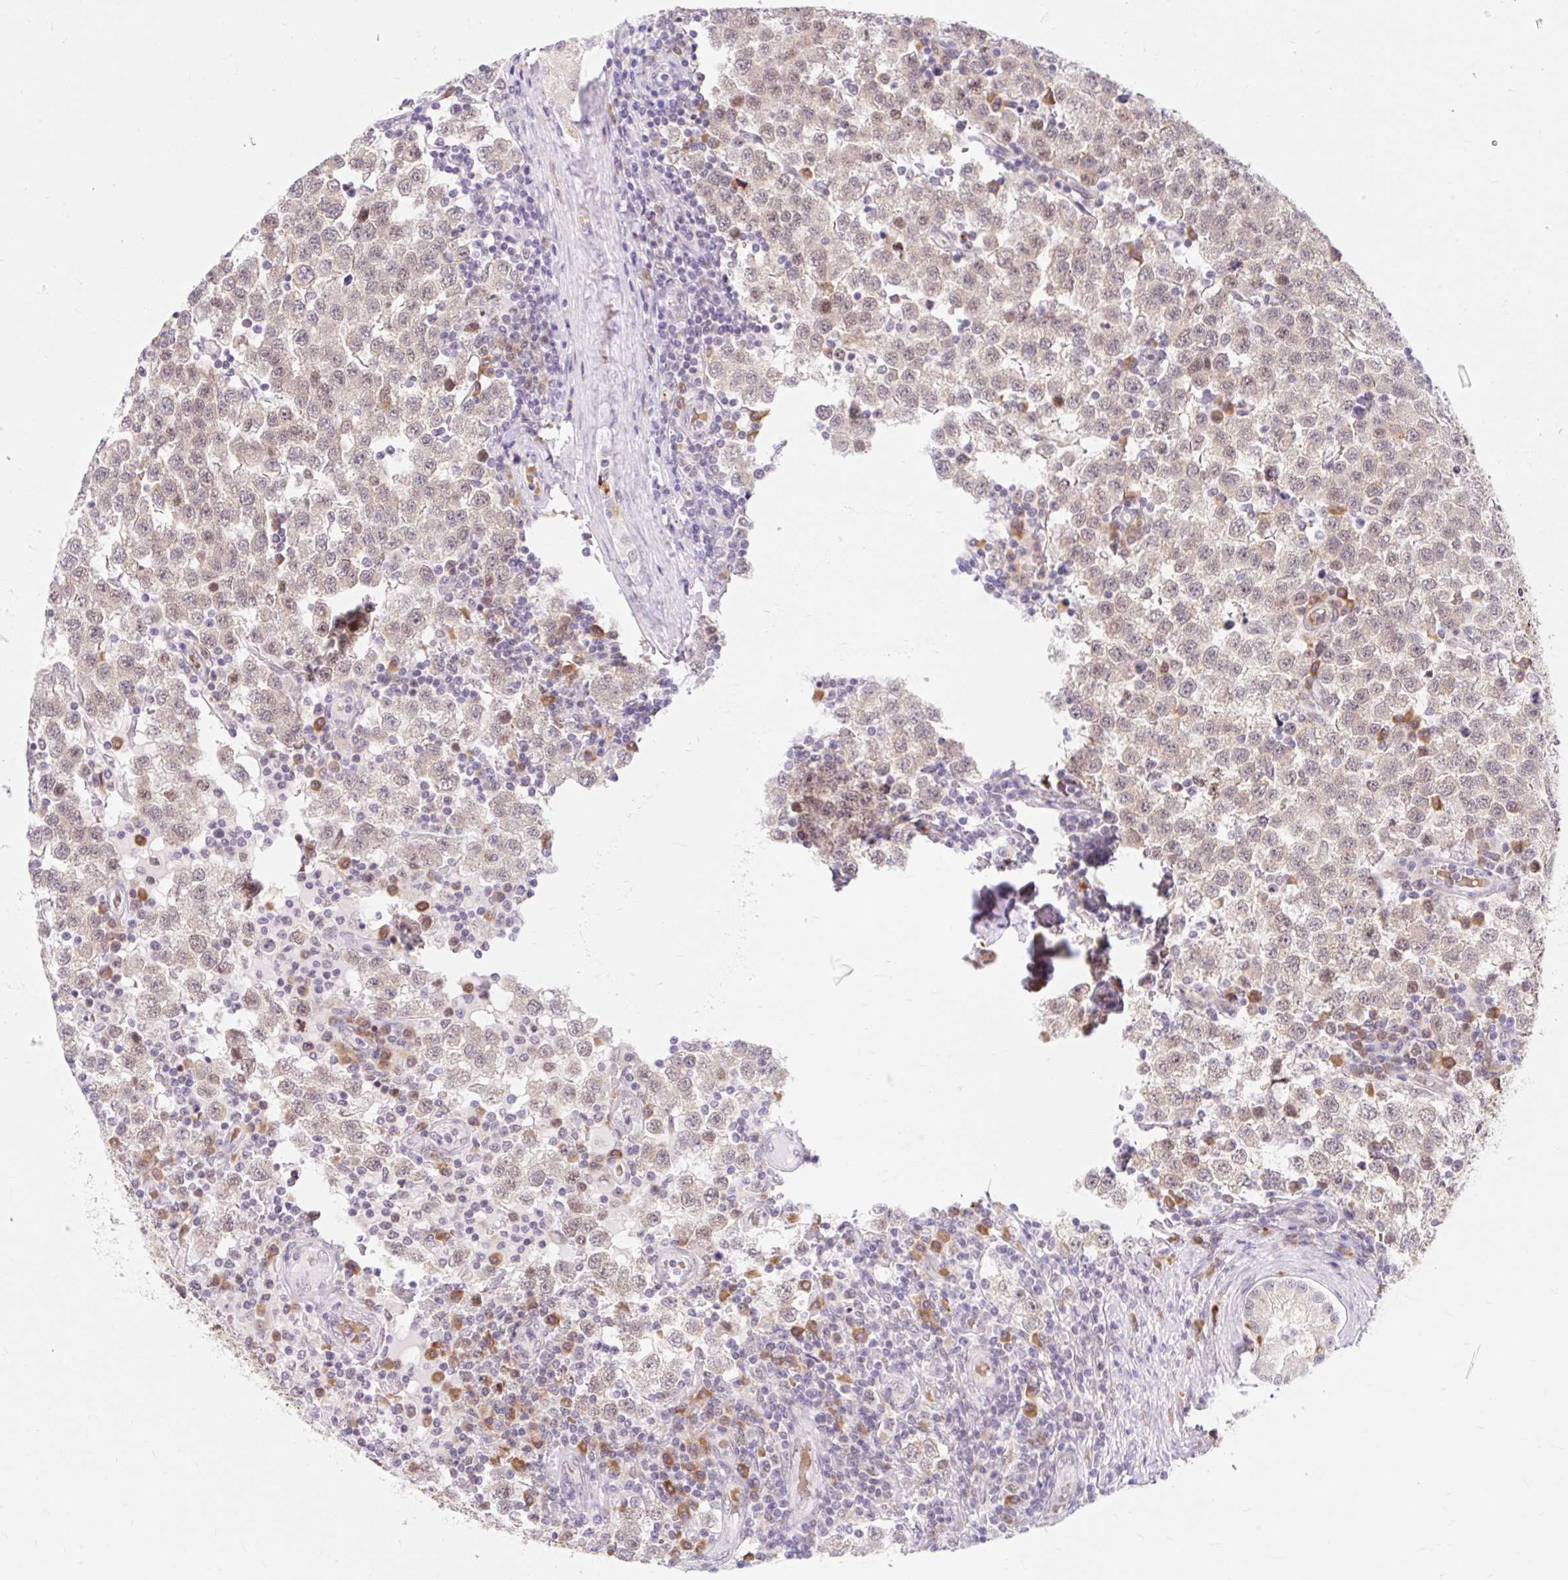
{"staining": {"intensity": "negative", "quantity": "none", "location": "none"}, "tissue": "testis cancer", "cell_type": "Tumor cells", "image_type": "cancer", "snomed": [{"axis": "morphology", "description": "Seminoma, NOS"}, {"axis": "topography", "description": "Testis"}], "caption": "DAB immunohistochemical staining of testis seminoma demonstrates no significant expression in tumor cells. Nuclei are stained in blue.", "gene": "SRSF10", "patient": {"sex": "male", "age": 34}}